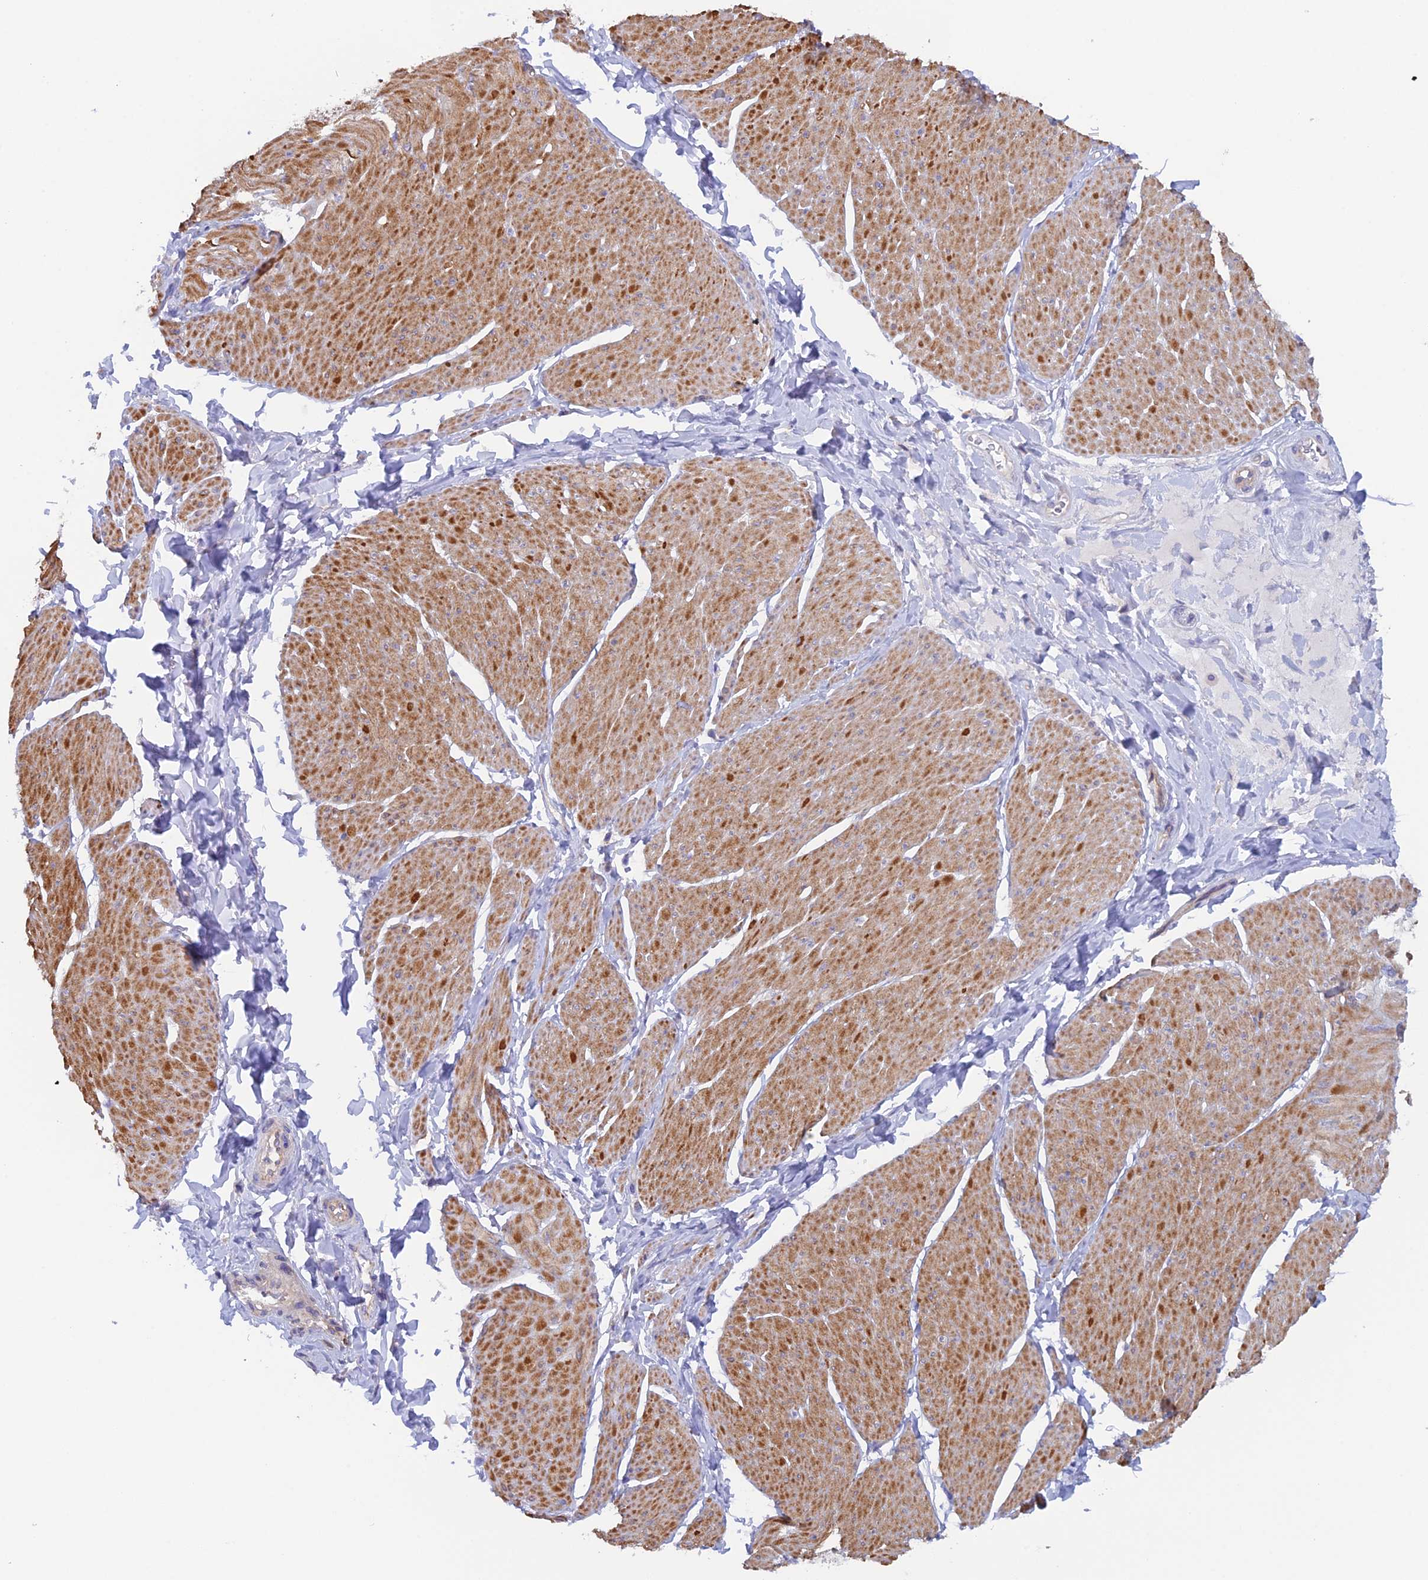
{"staining": {"intensity": "moderate", "quantity": ">75%", "location": "cytoplasmic/membranous"}, "tissue": "smooth muscle", "cell_type": "Smooth muscle cells", "image_type": "normal", "snomed": [{"axis": "morphology", "description": "Urothelial carcinoma, High grade"}, {"axis": "topography", "description": "Urinary bladder"}], "caption": "Protein staining shows moderate cytoplasmic/membranous positivity in approximately >75% of smooth muscle cells in unremarkable smooth muscle. The staining was performed using DAB, with brown indicating positive protein expression. Nuclei are stained blue with hematoxylin.", "gene": "FZR1", "patient": {"sex": "male", "age": 46}}